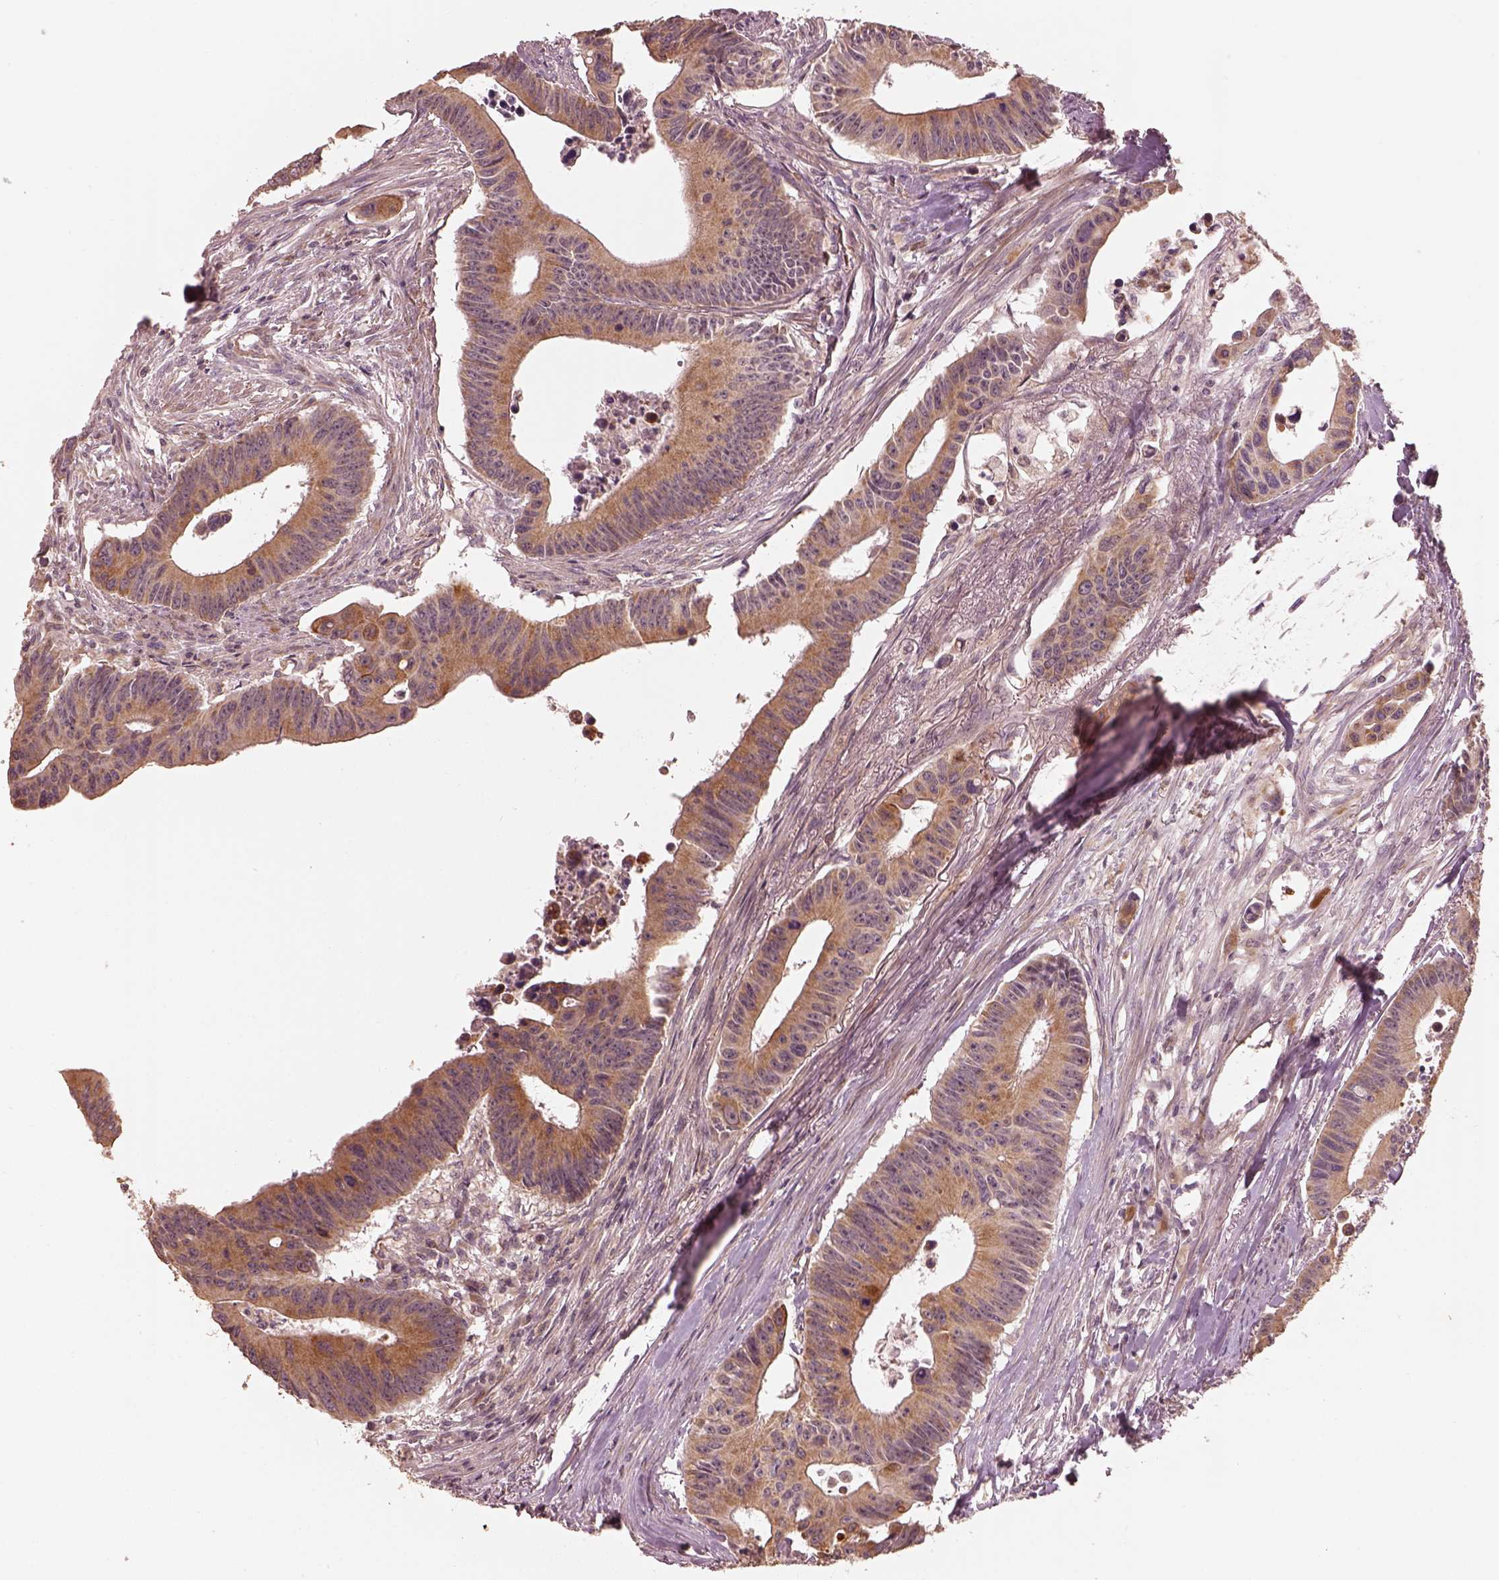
{"staining": {"intensity": "moderate", "quantity": ">75%", "location": "cytoplasmic/membranous"}, "tissue": "colorectal cancer", "cell_type": "Tumor cells", "image_type": "cancer", "snomed": [{"axis": "morphology", "description": "Adenocarcinoma, NOS"}, {"axis": "topography", "description": "Colon"}], "caption": "Protein expression analysis of human colorectal cancer reveals moderate cytoplasmic/membranous positivity in about >75% of tumor cells. The protein of interest is stained brown, and the nuclei are stained in blue (DAB (3,3'-diaminobenzidine) IHC with brightfield microscopy, high magnification).", "gene": "SLC25A46", "patient": {"sex": "female", "age": 87}}